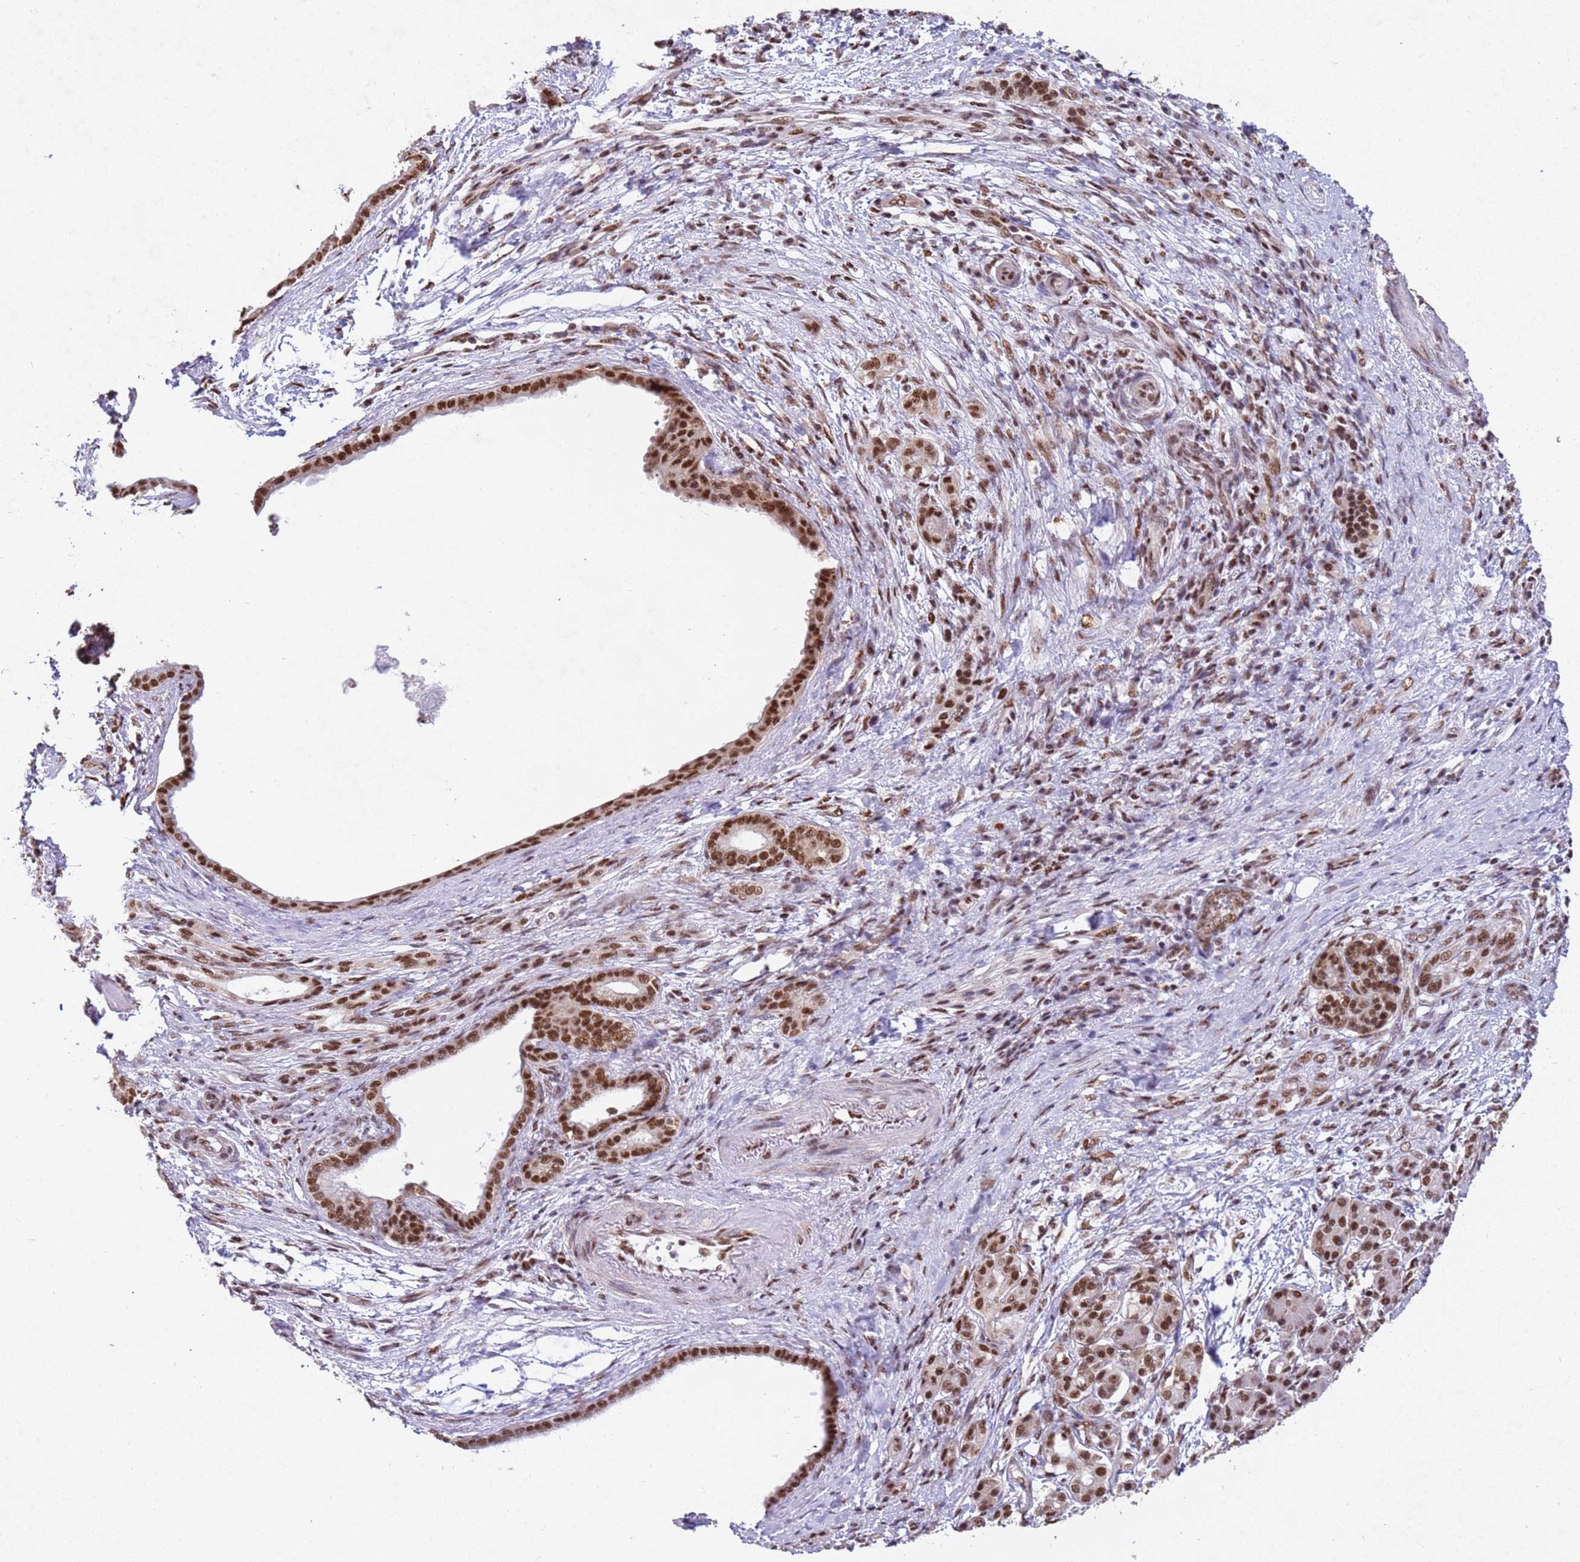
{"staining": {"intensity": "moderate", "quantity": ">75%", "location": "nuclear"}, "tissue": "pancreatic cancer", "cell_type": "Tumor cells", "image_type": "cancer", "snomed": [{"axis": "morphology", "description": "Adenocarcinoma, NOS"}, {"axis": "topography", "description": "Pancreas"}], "caption": "The micrograph demonstrates a brown stain indicating the presence of a protein in the nuclear of tumor cells in pancreatic adenocarcinoma. The staining is performed using DAB brown chromogen to label protein expression. The nuclei are counter-stained blue using hematoxylin.", "gene": "ESF1", "patient": {"sex": "female", "age": 55}}